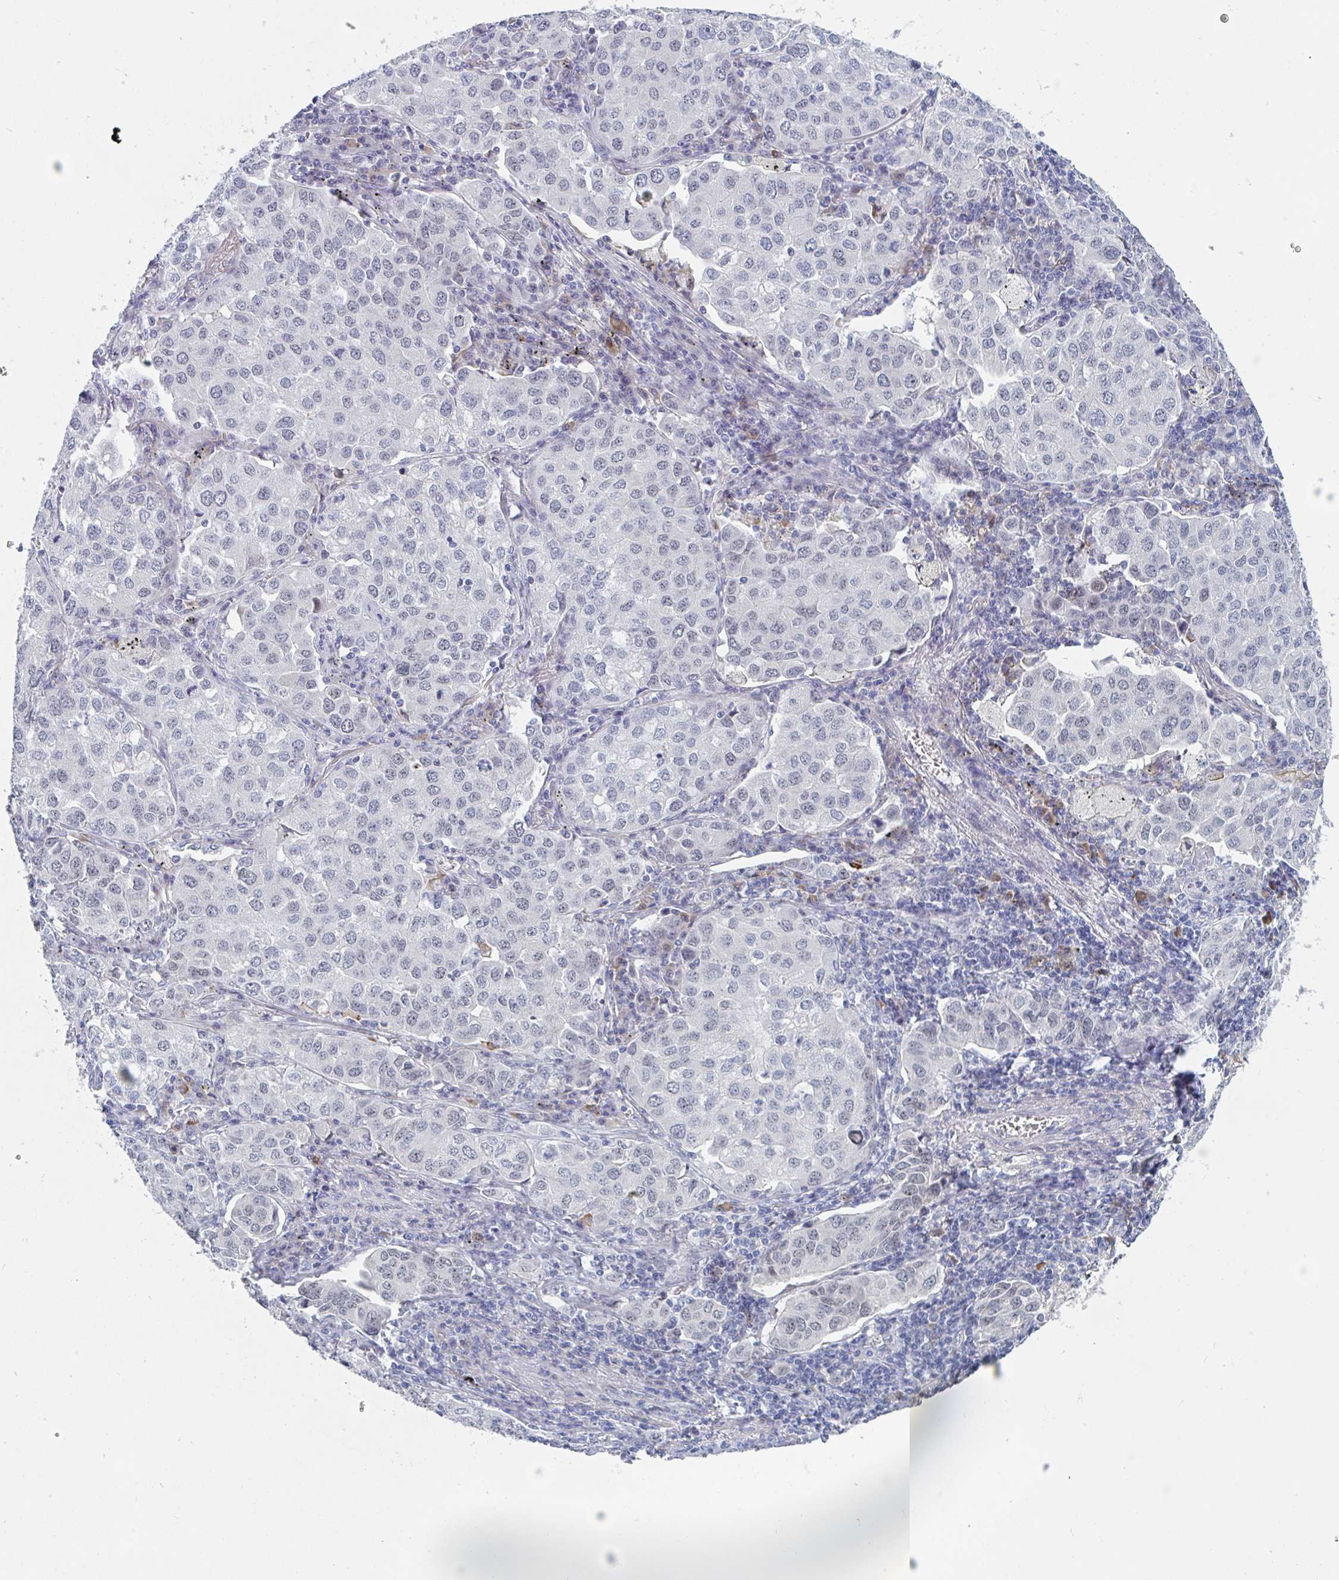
{"staining": {"intensity": "negative", "quantity": "none", "location": "none"}, "tissue": "lung cancer", "cell_type": "Tumor cells", "image_type": "cancer", "snomed": [{"axis": "morphology", "description": "Adenocarcinoma, NOS"}, {"axis": "morphology", "description": "Adenocarcinoma, metastatic, NOS"}, {"axis": "topography", "description": "Lymph node"}, {"axis": "topography", "description": "Lung"}], "caption": "Immunohistochemistry image of neoplastic tissue: metastatic adenocarcinoma (lung) stained with DAB (3,3'-diaminobenzidine) shows no significant protein staining in tumor cells.", "gene": "CENPT", "patient": {"sex": "female", "age": 65}}